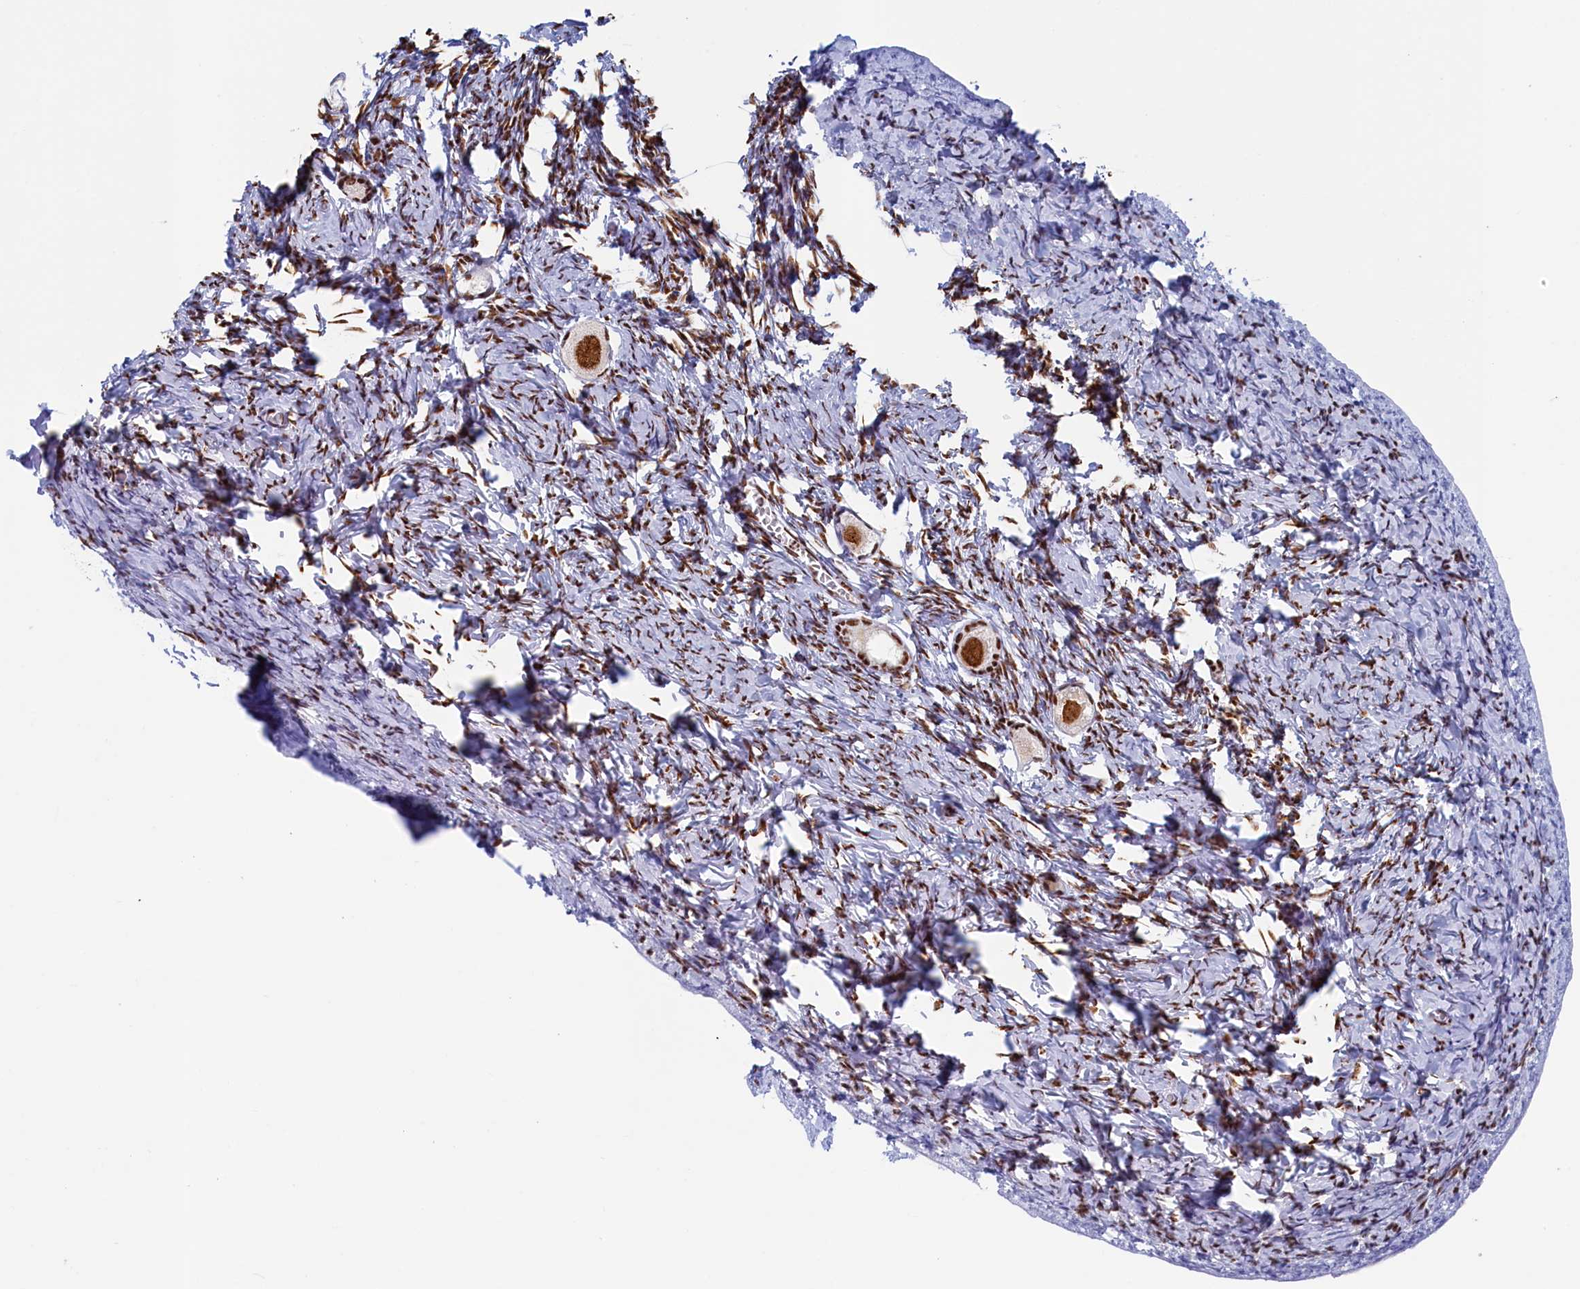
{"staining": {"intensity": "moderate", "quantity": ">75%", "location": "cytoplasmic/membranous,nuclear"}, "tissue": "ovary", "cell_type": "Follicle cells", "image_type": "normal", "snomed": [{"axis": "morphology", "description": "Normal tissue, NOS"}, {"axis": "topography", "description": "Ovary"}], "caption": "Protein analysis of normal ovary demonstrates moderate cytoplasmic/membranous,nuclear staining in approximately >75% of follicle cells. The protein is shown in brown color, while the nuclei are stained blue.", "gene": "MOSPD3", "patient": {"sex": "female", "age": 27}}